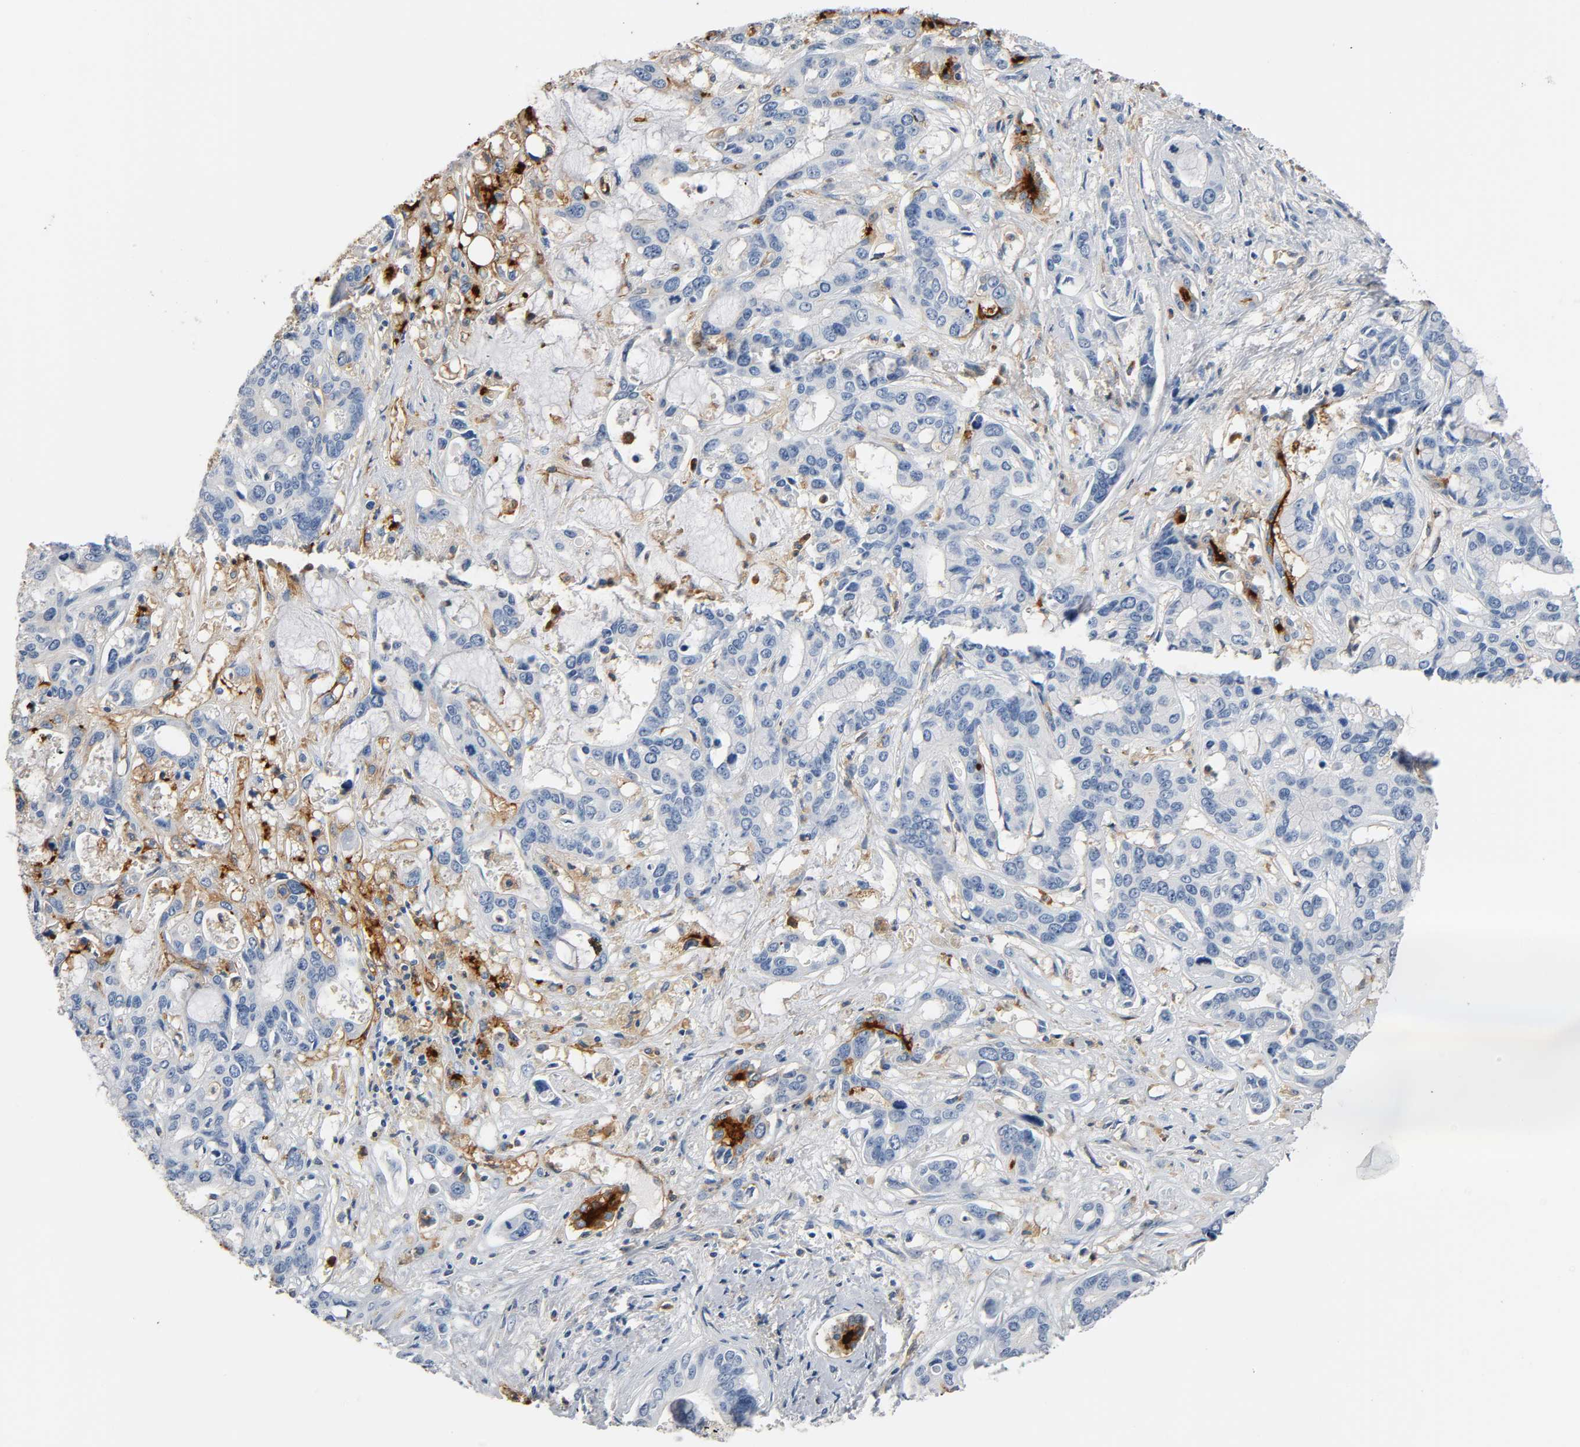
{"staining": {"intensity": "moderate", "quantity": "<25%", "location": "cytoplasmic/membranous"}, "tissue": "liver cancer", "cell_type": "Tumor cells", "image_type": "cancer", "snomed": [{"axis": "morphology", "description": "Cholangiocarcinoma"}, {"axis": "topography", "description": "Liver"}], "caption": "Liver cancer (cholangiocarcinoma) stained for a protein (brown) demonstrates moderate cytoplasmic/membranous positive positivity in about <25% of tumor cells.", "gene": "ANPEP", "patient": {"sex": "female", "age": 65}}